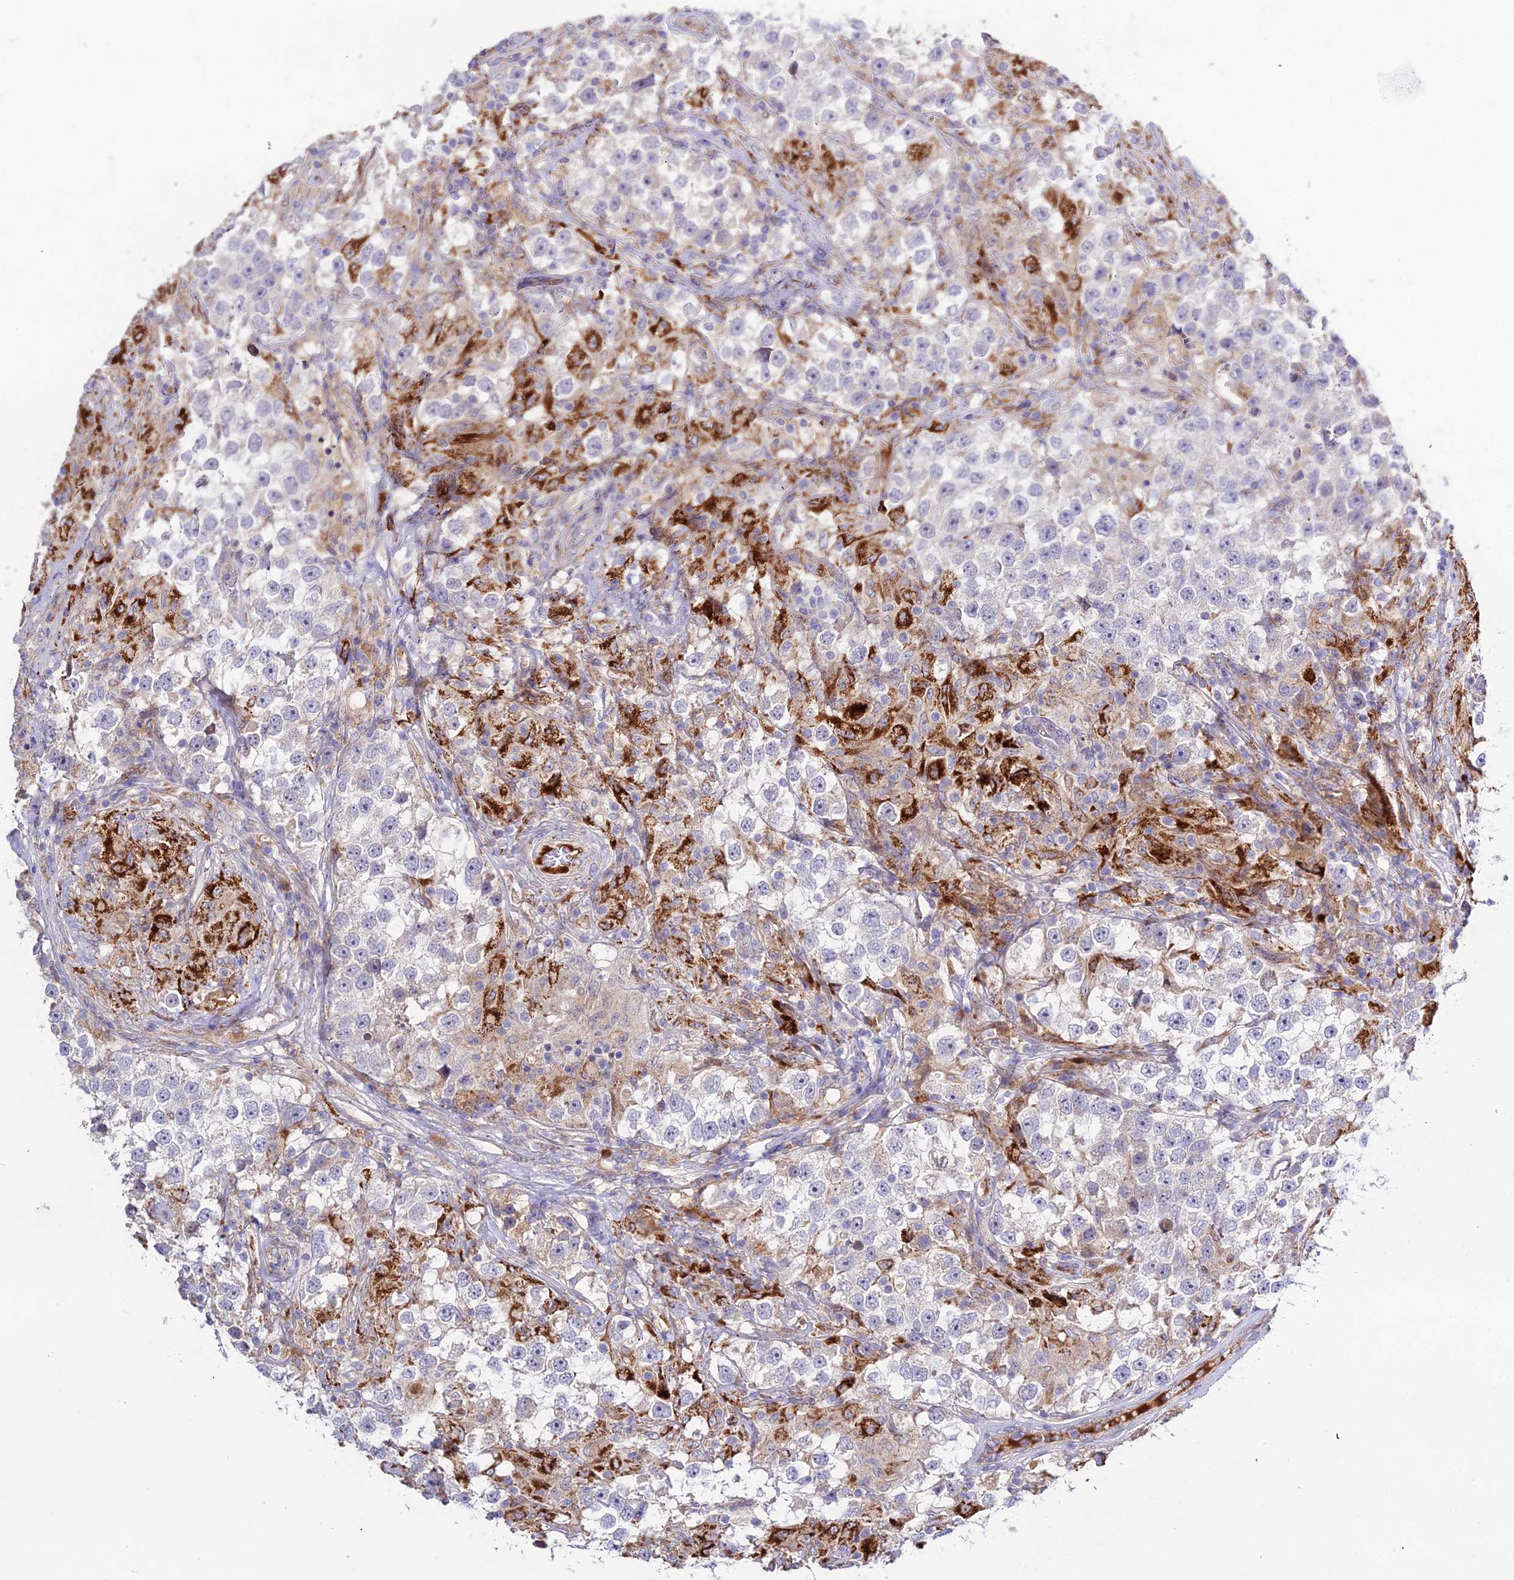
{"staining": {"intensity": "negative", "quantity": "none", "location": "none"}, "tissue": "testis cancer", "cell_type": "Tumor cells", "image_type": "cancer", "snomed": [{"axis": "morphology", "description": "Seminoma, NOS"}, {"axis": "topography", "description": "Testis"}], "caption": "A histopathology image of human testis cancer (seminoma) is negative for staining in tumor cells.", "gene": "EID2", "patient": {"sex": "male", "age": 46}}